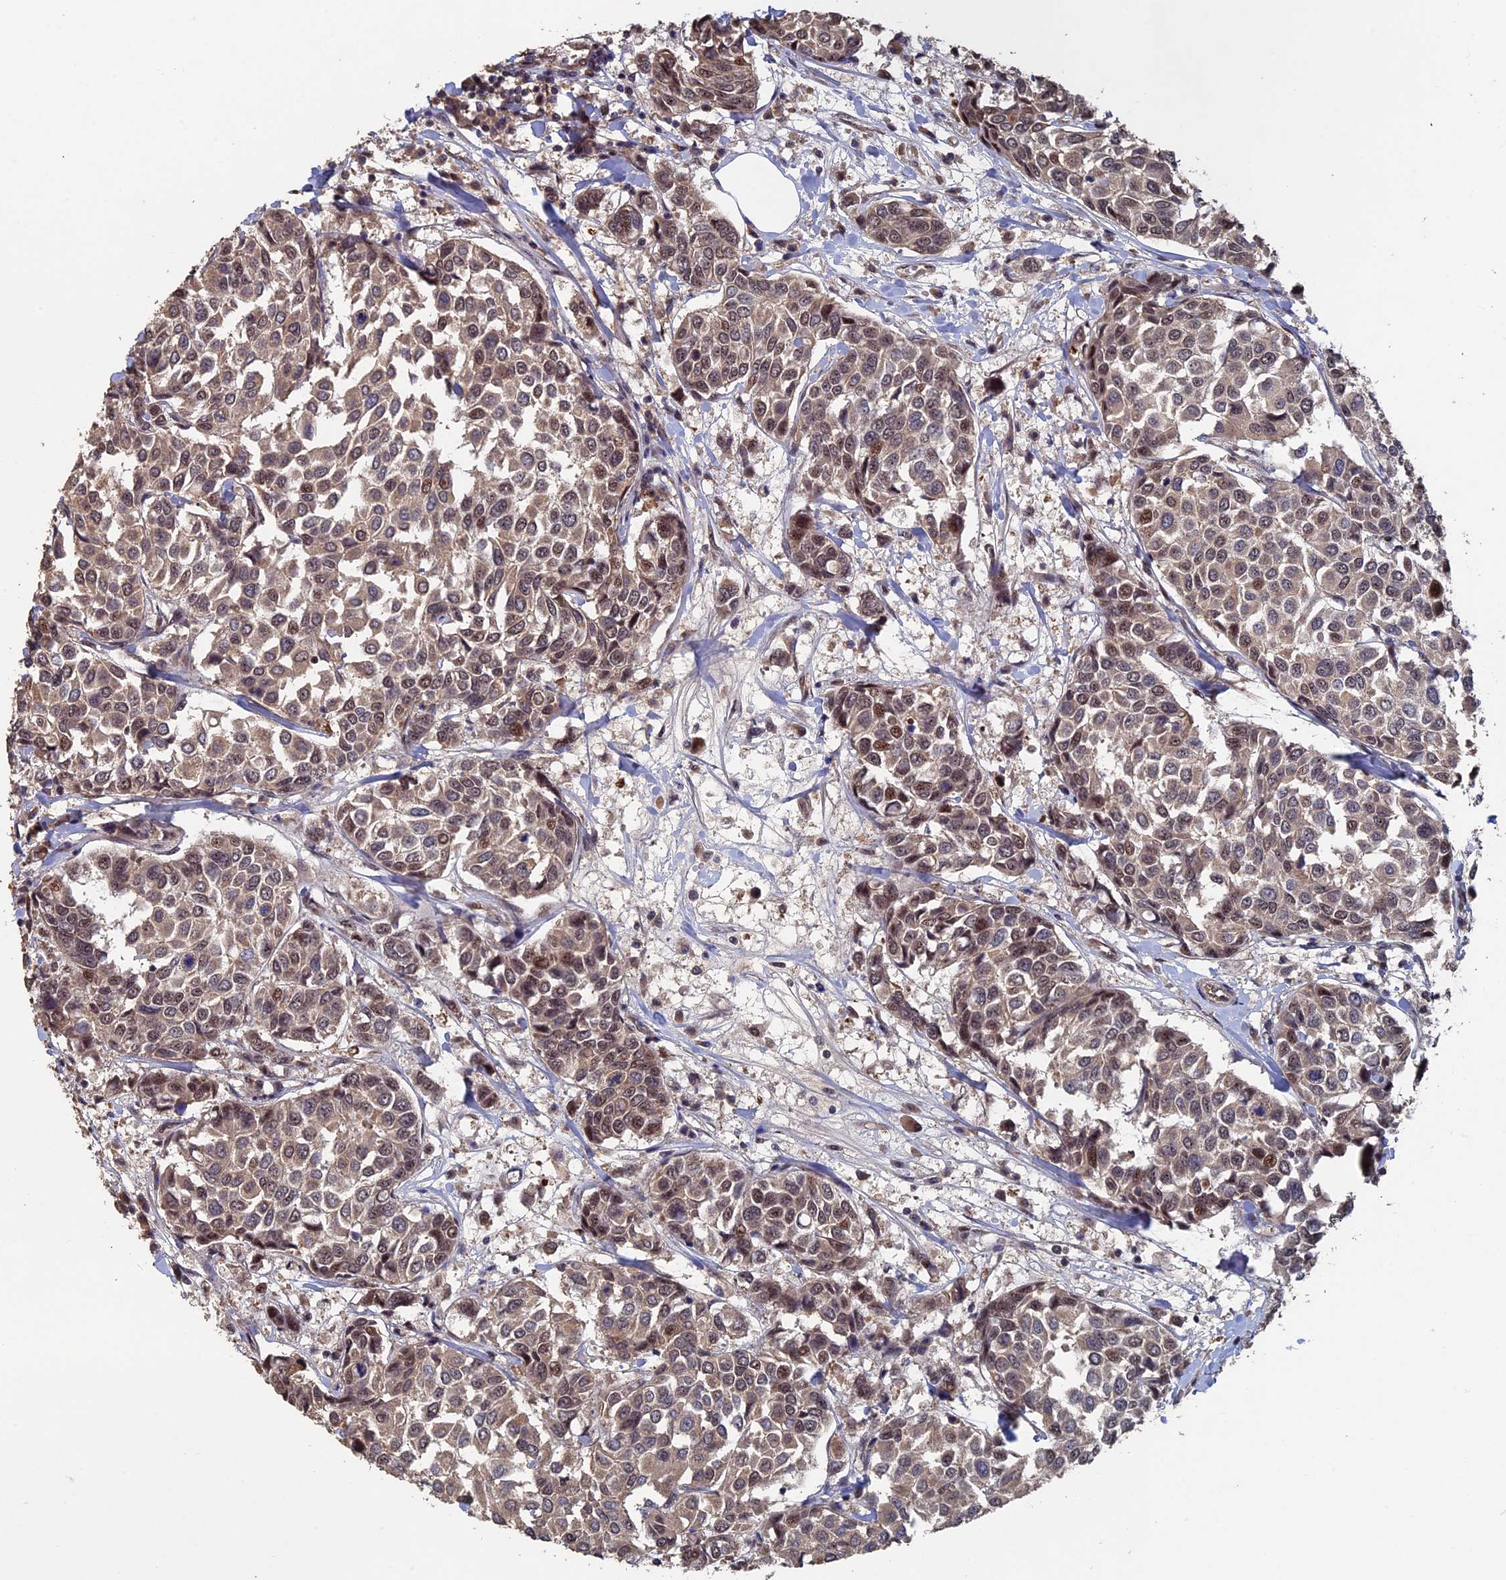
{"staining": {"intensity": "moderate", "quantity": ">75%", "location": "cytoplasmic/membranous,nuclear"}, "tissue": "breast cancer", "cell_type": "Tumor cells", "image_type": "cancer", "snomed": [{"axis": "morphology", "description": "Duct carcinoma"}, {"axis": "topography", "description": "Breast"}], "caption": "This image reveals infiltrating ductal carcinoma (breast) stained with immunohistochemistry (IHC) to label a protein in brown. The cytoplasmic/membranous and nuclear of tumor cells show moderate positivity for the protein. Nuclei are counter-stained blue.", "gene": "KIAA1328", "patient": {"sex": "female", "age": 55}}